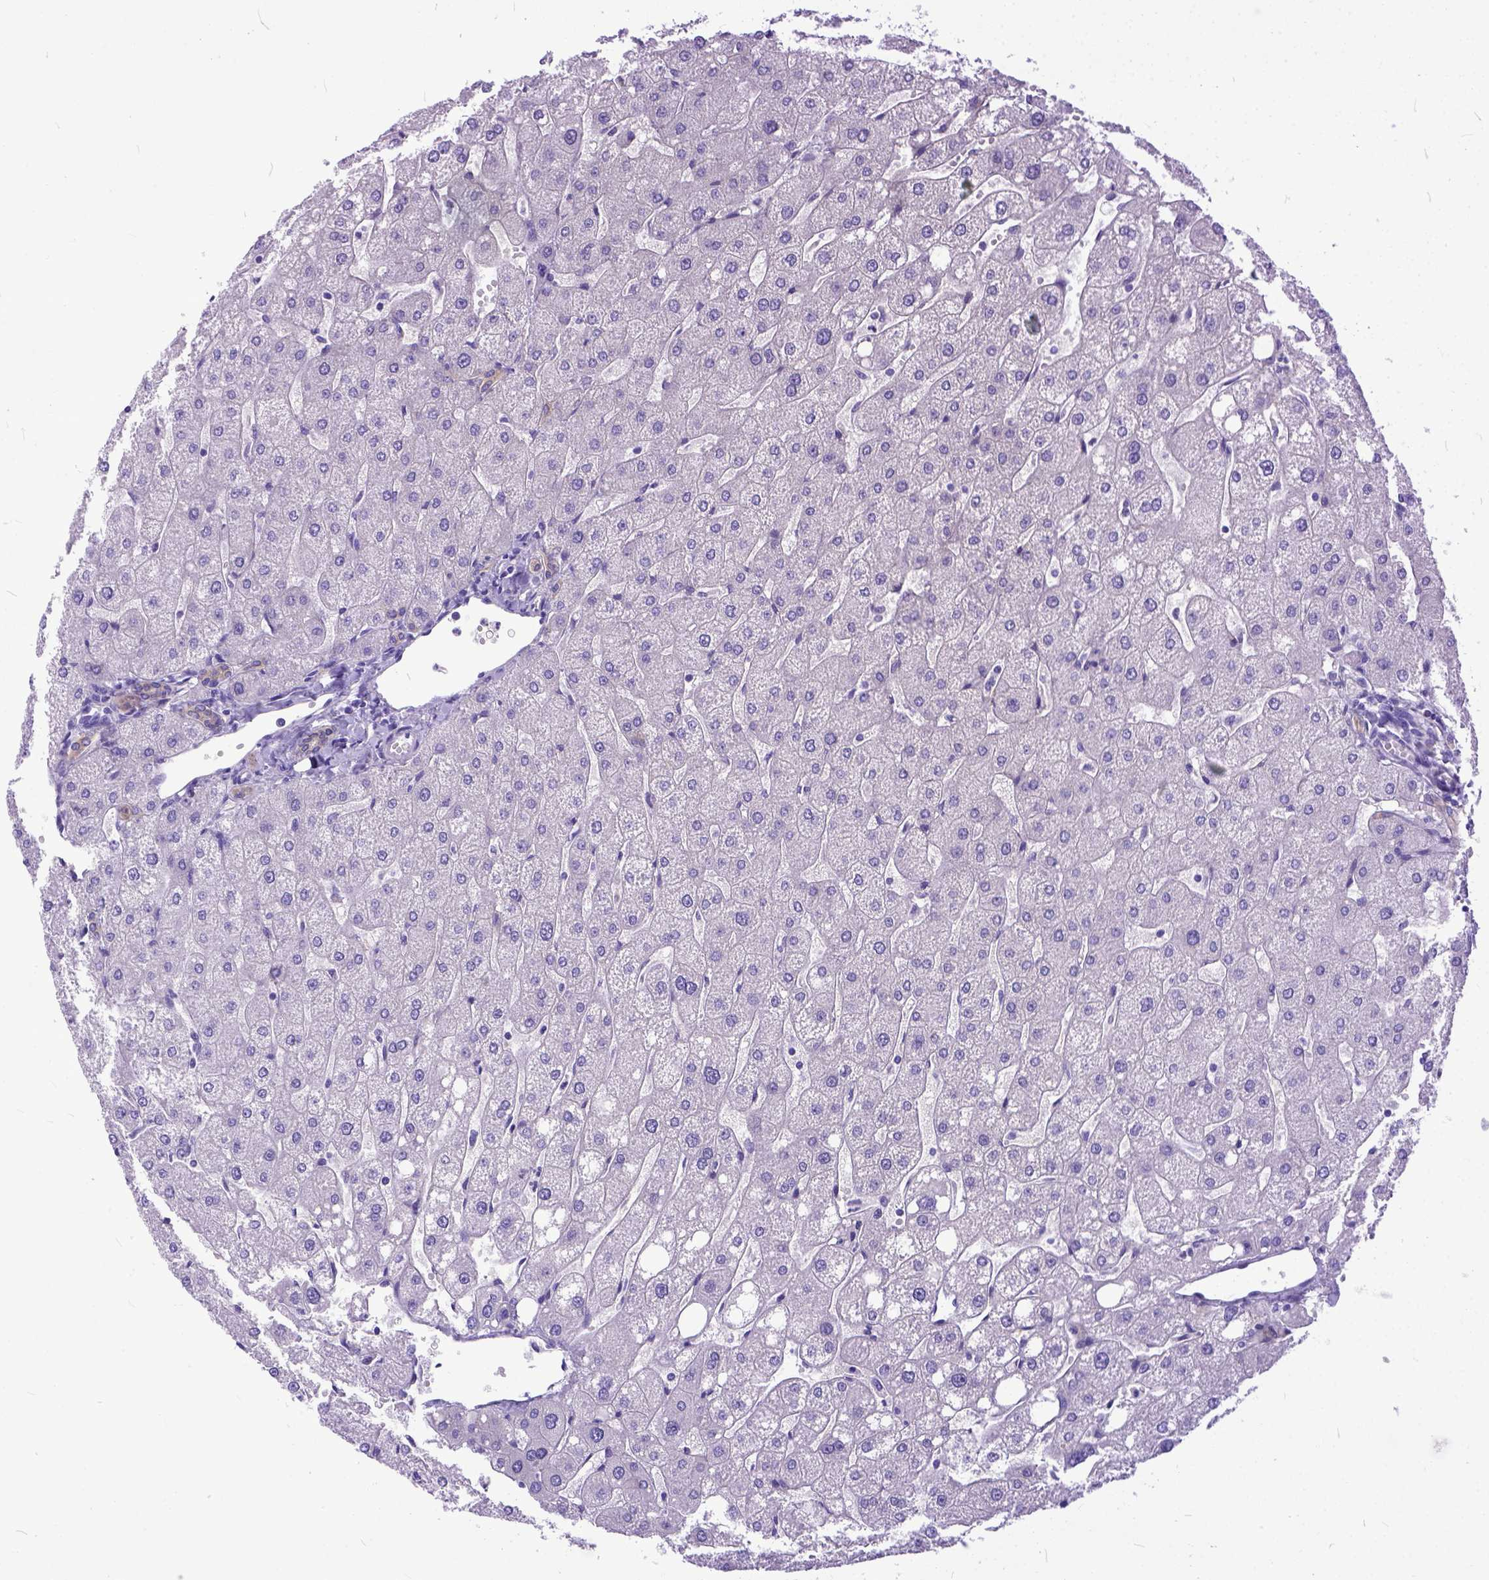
{"staining": {"intensity": "negative", "quantity": "none", "location": "none"}, "tissue": "liver", "cell_type": "Cholangiocytes", "image_type": "normal", "snomed": [{"axis": "morphology", "description": "Normal tissue, NOS"}, {"axis": "topography", "description": "Liver"}], "caption": "IHC photomicrograph of benign human liver stained for a protein (brown), which displays no positivity in cholangiocytes.", "gene": "PPL", "patient": {"sex": "male", "age": 67}}